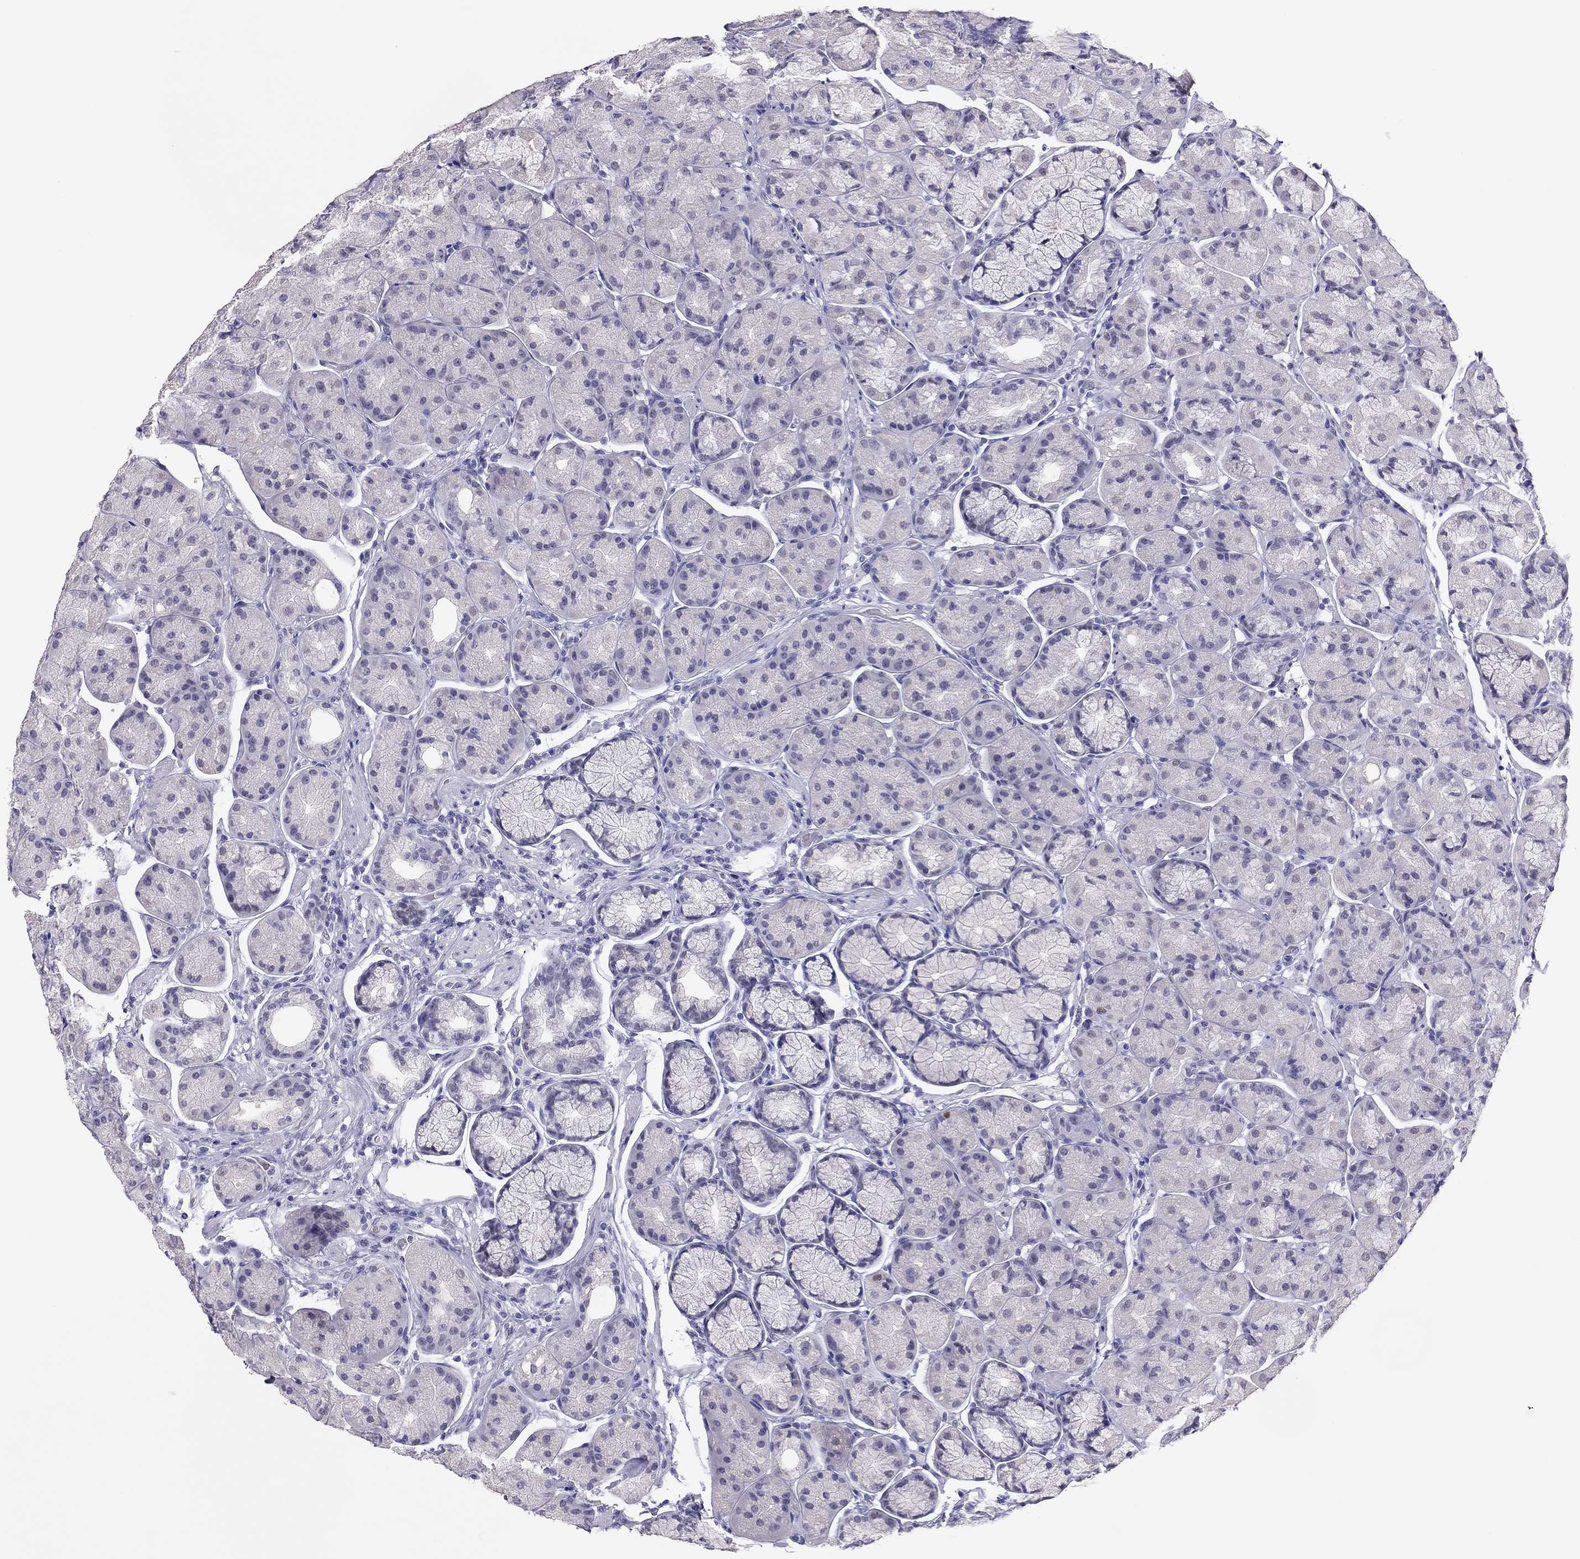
{"staining": {"intensity": "negative", "quantity": "none", "location": "none"}, "tissue": "stomach", "cell_type": "Glandular cells", "image_type": "normal", "snomed": [{"axis": "morphology", "description": "Normal tissue, NOS"}, {"axis": "morphology", "description": "Adenocarcinoma, NOS"}, {"axis": "morphology", "description": "Adenocarcinoma, High grade"}, {"axis": "topography", "description": "Stomach, upper"}, {"axis": "topography", "description": "Stomach"}], "caption": "This is a histopathology image of immunohistochemistry staining of normal stomach, which shows no expression in glandular cells.", "gene": "PHOX2A", "patient": {"sex": "female", "age": 65}}